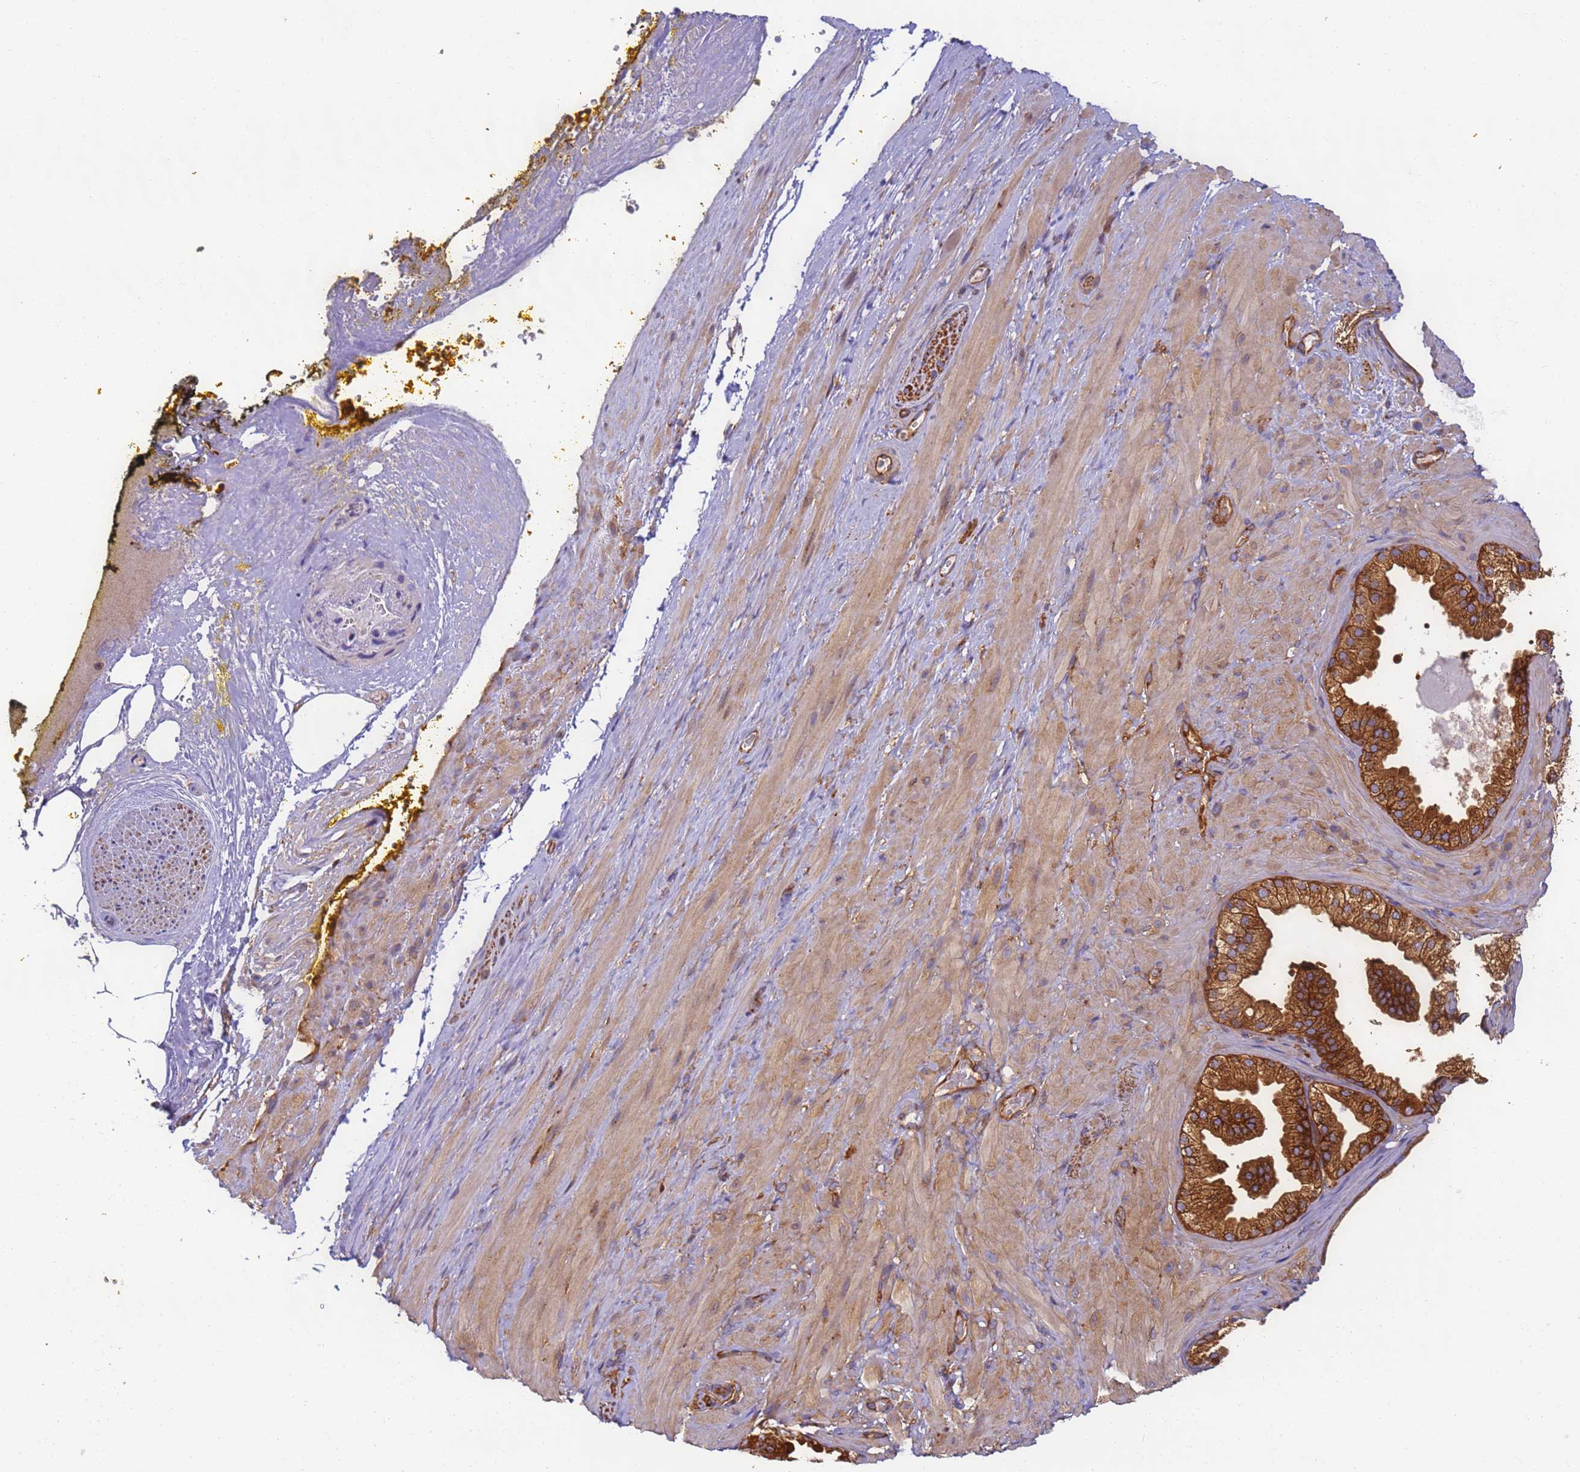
{"staining": {"intensity": "negative", "quantity": "none", "location": "none"}, "tissue": "adipose tissue", "cell_type": "Adipocytes", "image_type": "normal", "snomed": [{"axis": "morphology", "description": "Normal tissue, NOS"}, {"axis": "morphology", "description": "Adenocarcinoma, Low grade"}, {"axis": "topography", "description": "Prostate"}, {"axis": "topography", "description": "Peripheral nerve tissue"}], "caption": "Immunohistochemistry (IHC) of benign human adipose tissue reveals no positivity in adipocytes. (Stains: DAB IHC with hematoxylin counter stain, Microscopy: brightfield microscopy at high magnification).", "gene": "DYNC1I2", "patient": {"sex": "male", "age": 63}}